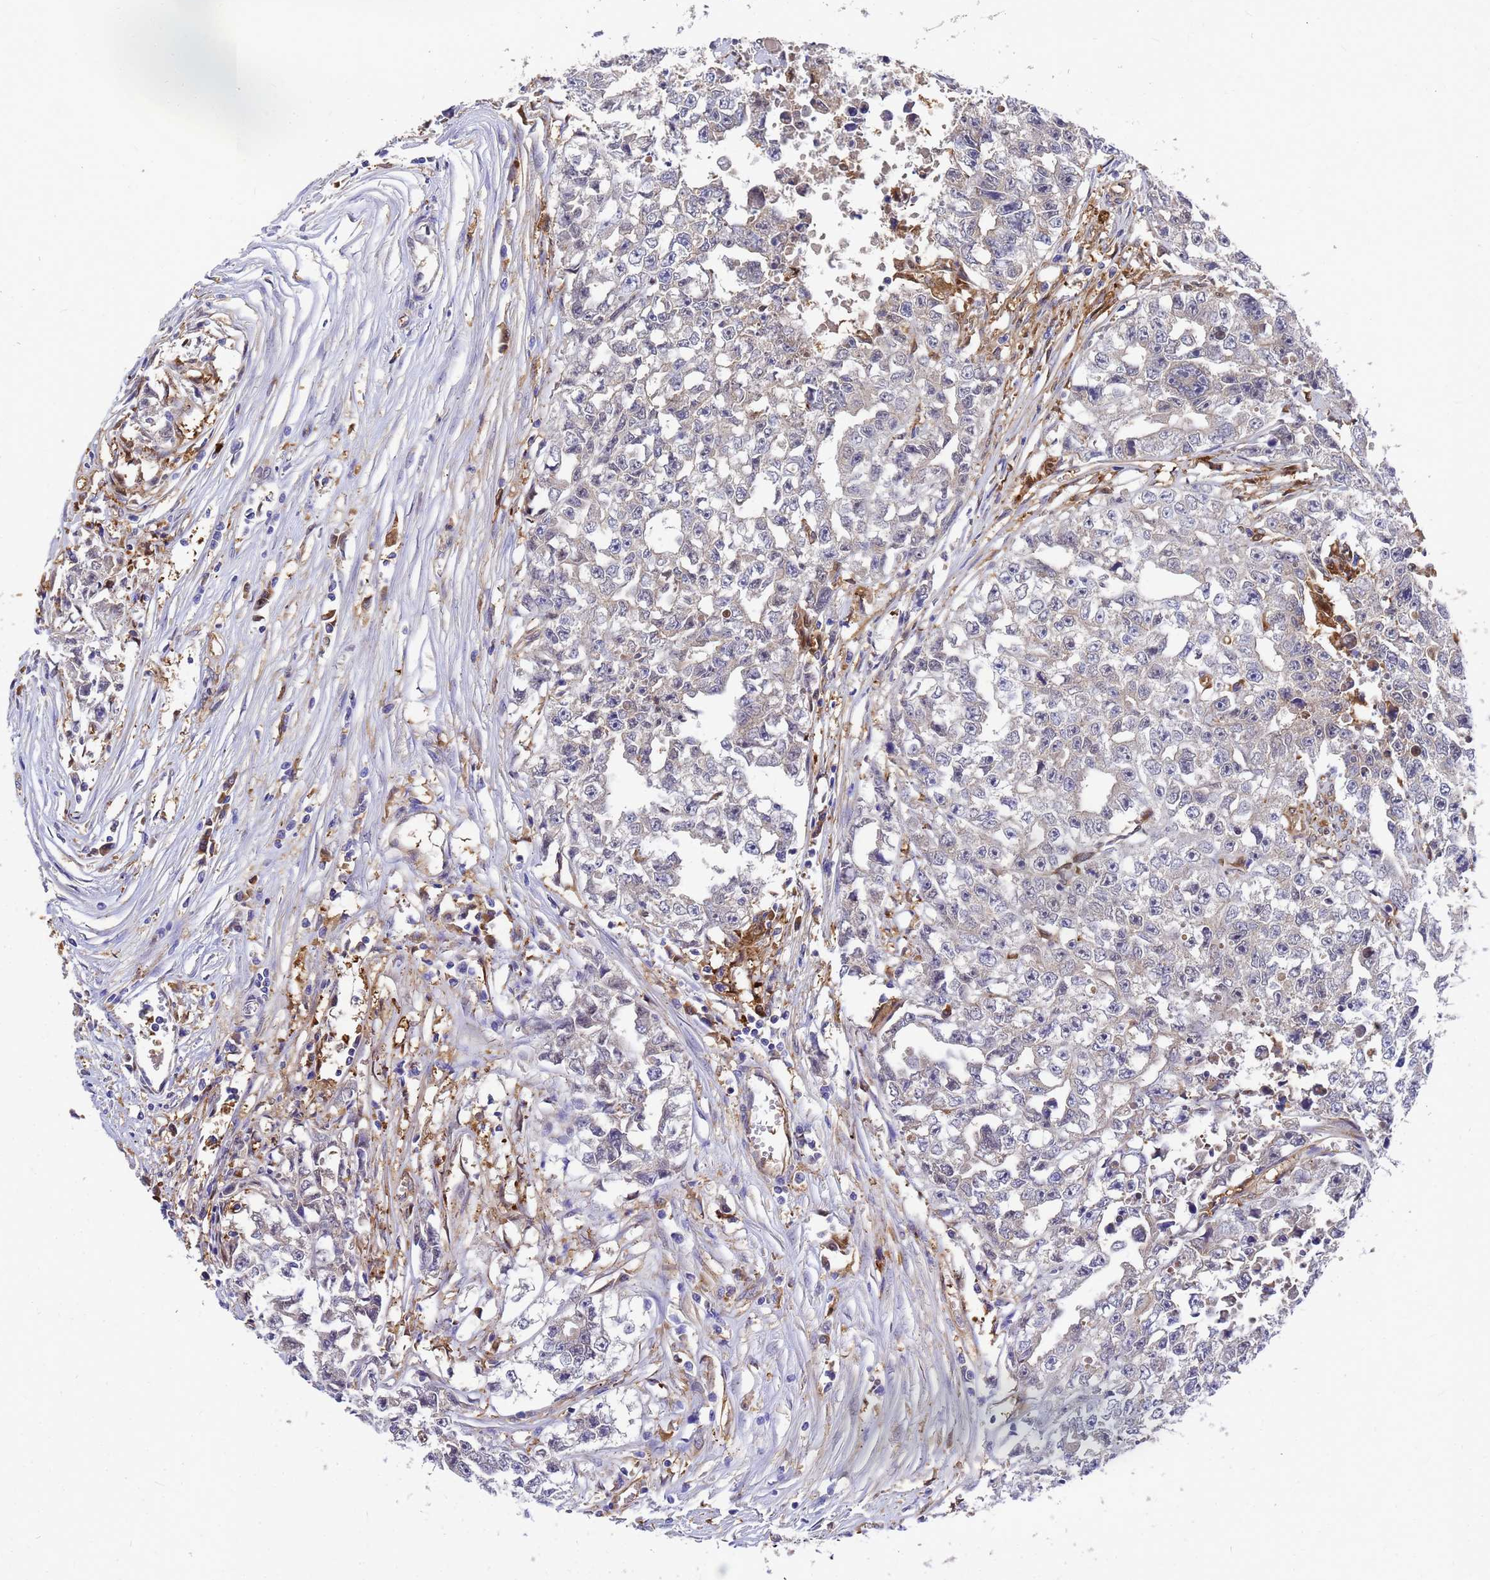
{"staining": {"intensity": "negative", "quantity": "none", "location": "none"}, "tissue": "testis cancer", "cell_type": "Tumor cells", "image_type": "cancer", "snomed": [{"axis": "morphology", "description": "Seminoma, NOS"}, {"axis": "morphology", "description": "Carcinoma, Embryonal, NOS"}, {"axis": "topography", "description": "Testis"}], "caption": "Testis cancer (seminoma) stained for a protein using IHC displays no staining tumor cells.", "gene": "SLC35E2B", "patient": {"sex": "male", "age": 43}}